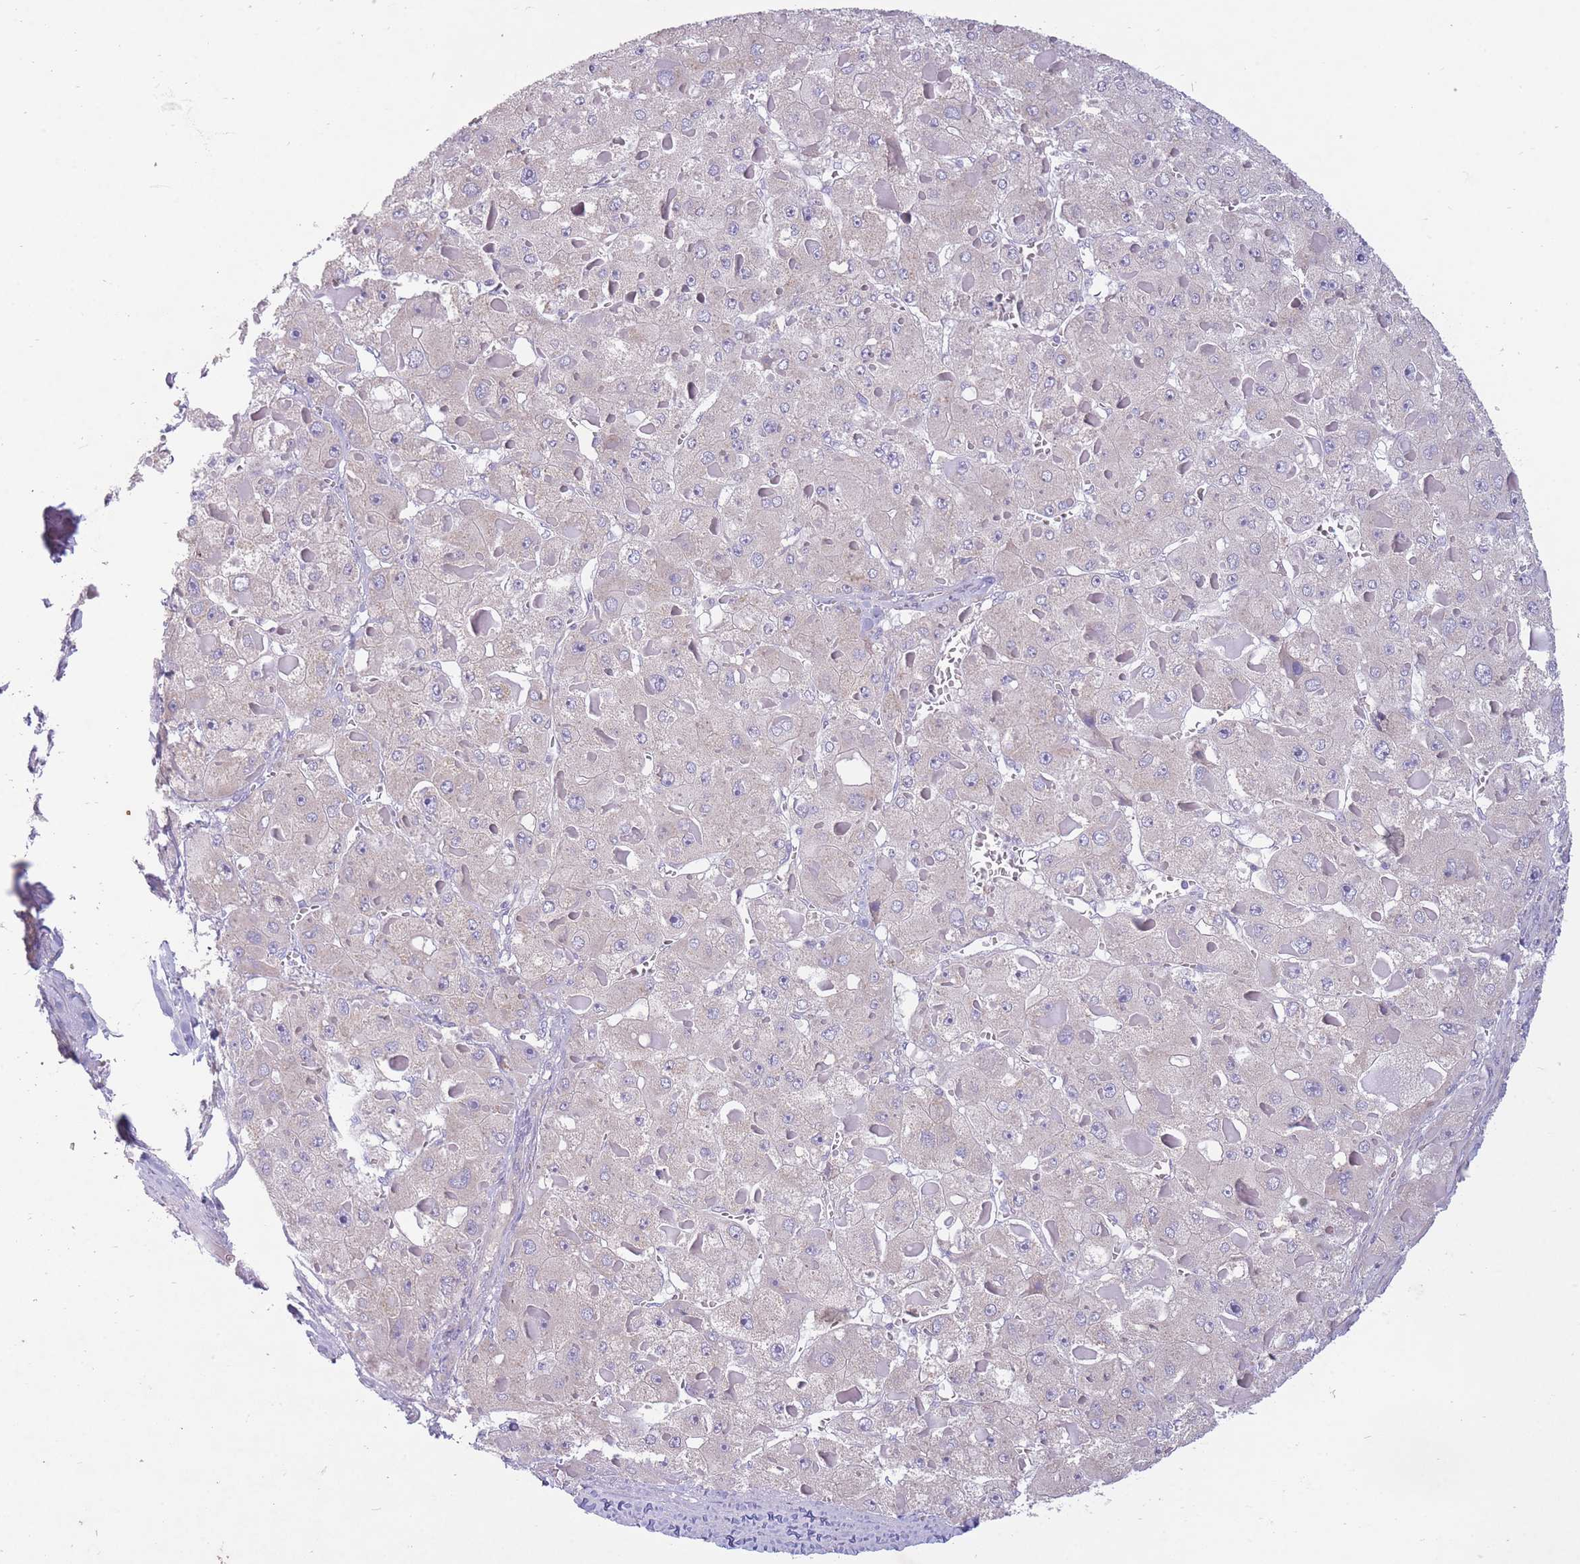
{"staining": {"intensity": "negative", "quantity": "none", "location": "none"}, "tissue": "liver cancer", "cell_type": "Tumor cells", "image_type": "cancer", "snomed": [{"axis": "morphology", "description": "Carcinoma, Hepatocellular, NOS"}, {"axis": "topography", "description": "Liver"}], "caption": "Human liver cancer (hepatocellular carcinoma) stained for a protein using immunohistochemistry reveals no positivity in tumor cells.", "gene": "PNPLA5", "patient": {"sex": "female", "age": 73}}